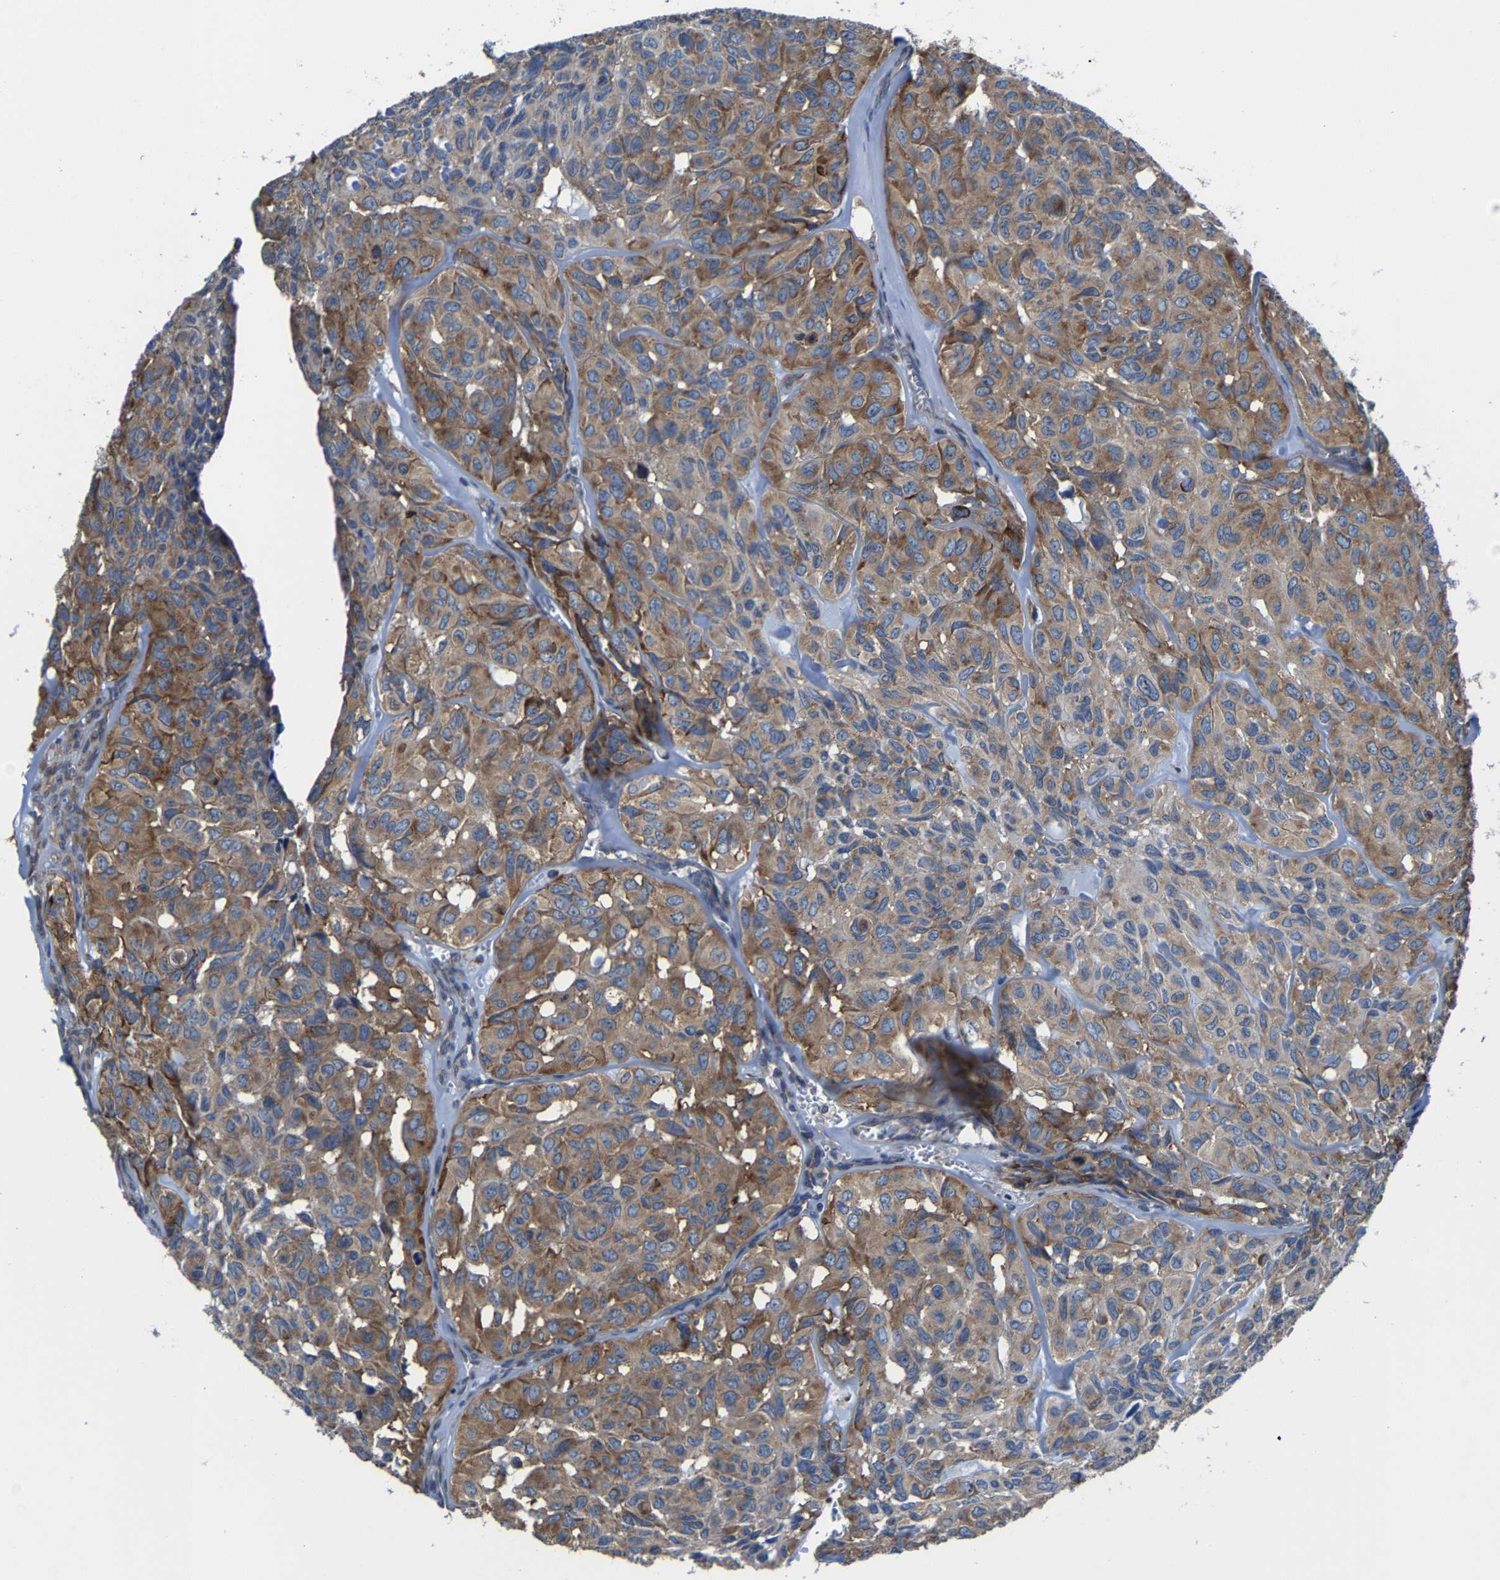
{"staining": {"intensity": "moderate", "quantity": ">75%", "location": "cytoplasmic/membranous"}, "tissue": "head and neck cancer", "cell_type": "Tumor cells", "image_type": "cancer", "snomed": [{"axis": "morphology", "description": "Adenocarcinoma, NOS"}, {"axis": "topography", "description": "Salivary gland, NOS"}, {"axis": "topography", "description": "Head-Neck"}], "caption": "This is a histology image of IHC staining of head and neck cancer (adenocarcinoma), which shows moderate staining in the cytoplasmic/membranous of tumor cells.", "gene": "G3BP2", "patient": {"sex": "female", "age": 76}}